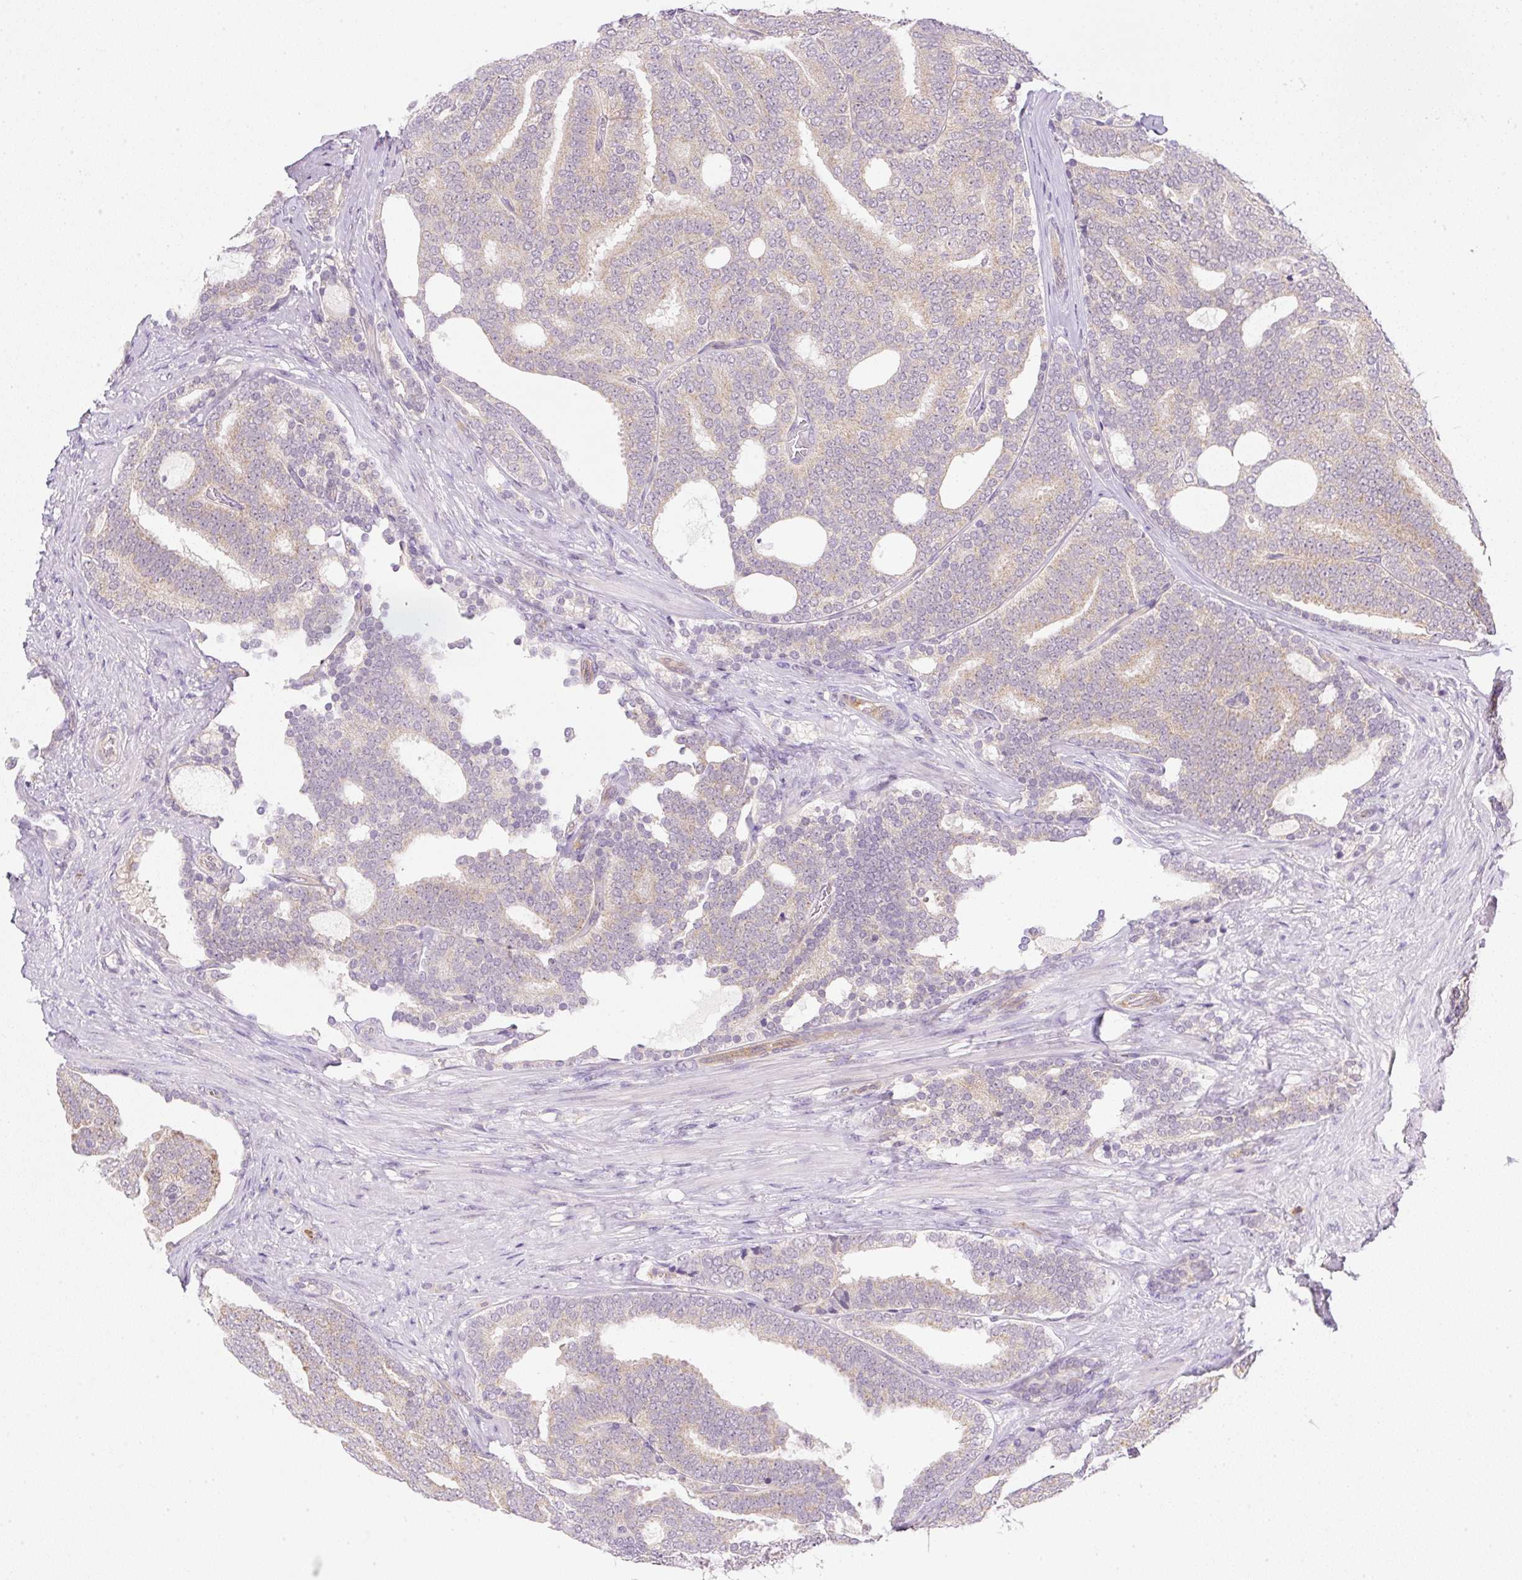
{"staining": {"intensity": "weak", "quantity": ">75%", "location": "cytoplasmic/membranous"}, "tissue": "prostate cancer", "cell_type": "Tumor cells", "image_type": "cancer", "snomed": [{"axis": "morphology", "description": "Adenocarcinoma, High grade"}, {"axis": "topography", "description": "Prostate"}], "caption": "Prostate cancer tissue displays weak cytoplasmic/membranous positivity in approximately >75% of tumor cells", "gene": "OMA1", "patient": {"sex": "male", "age": 65}}